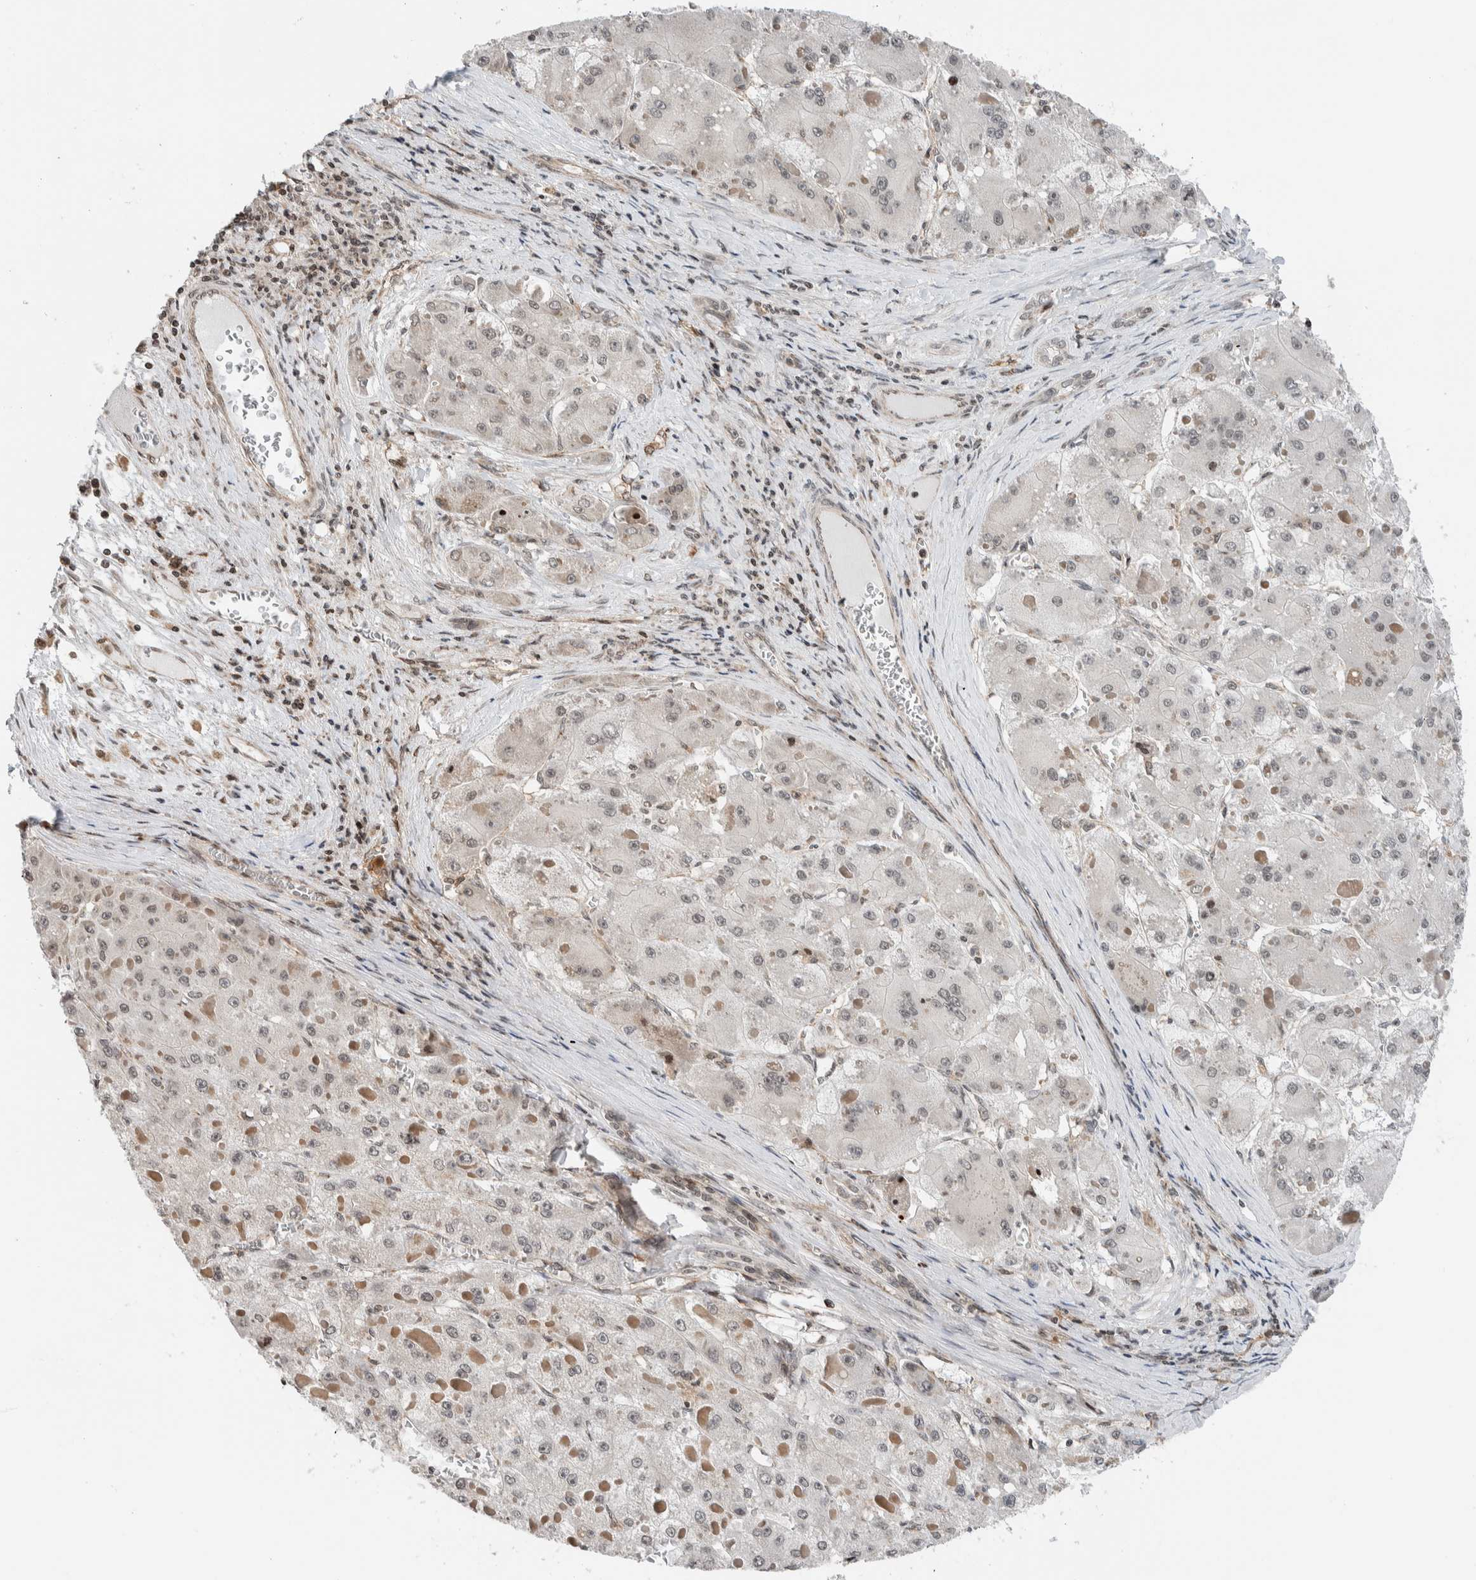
{"staining": {"intensity": "weak", "quantity": "<25%", "location": "nuclear"}, "tissue": "liver cancer", "cell_type": "Tumor cells", "image_type": "cancer", "snomed": [{"axis": "morphology", "description": "Carcinoma, Hepatocellular, NOS"}, {"axis": "topography", "description": "Liver"}], "caption": "Immunohistochemistry (IHC) of human liver cancer exhibits no staining in tumor cells.", "gene": "NPLOC4", "patient": {"sex": "female", "age": 73}}